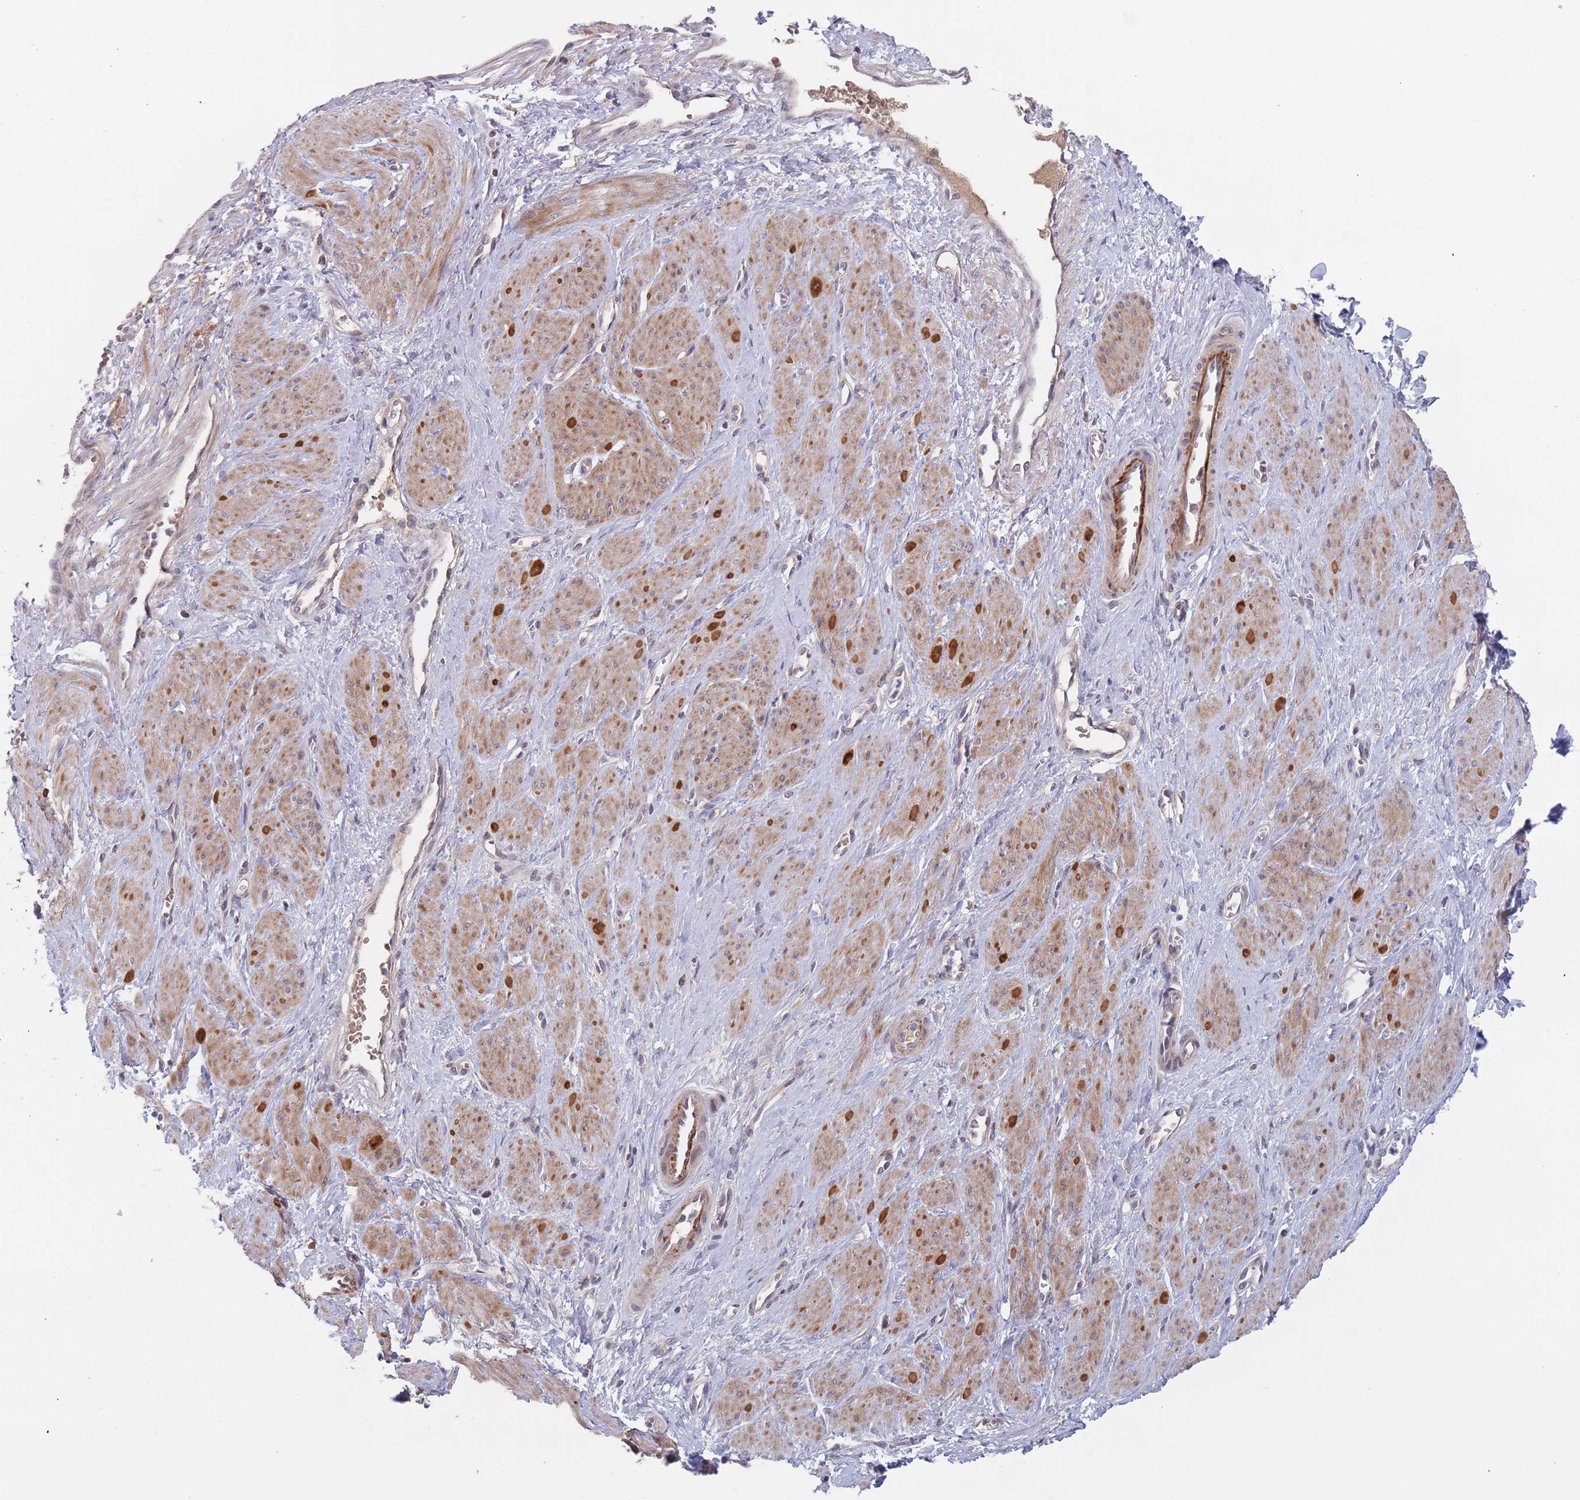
{"staining": {"intensity": "moderate", "quantity": "25%-75%", "location": "cytoplasmic/membranous"}, "tissue": "smooth muscle", "cell_type": "Smooth muscle cells", "image_type": "normal", "snomed": [{"axis": "morphology", "description": "Normal tissue, NOS"}, {"axis": "topography", "description": "Smooth muscle"}, {"axis": "topography", "description": "Uterus"}], "caption": "This image reveals IHC staining of unremarkable human smooth muscle, with medium moderate cytoplasmic/membranous staining in about 25%-75% of smooth muscle cells.", "gene": "ZNF140", "patient": {"sex": "female", "age": 39}}